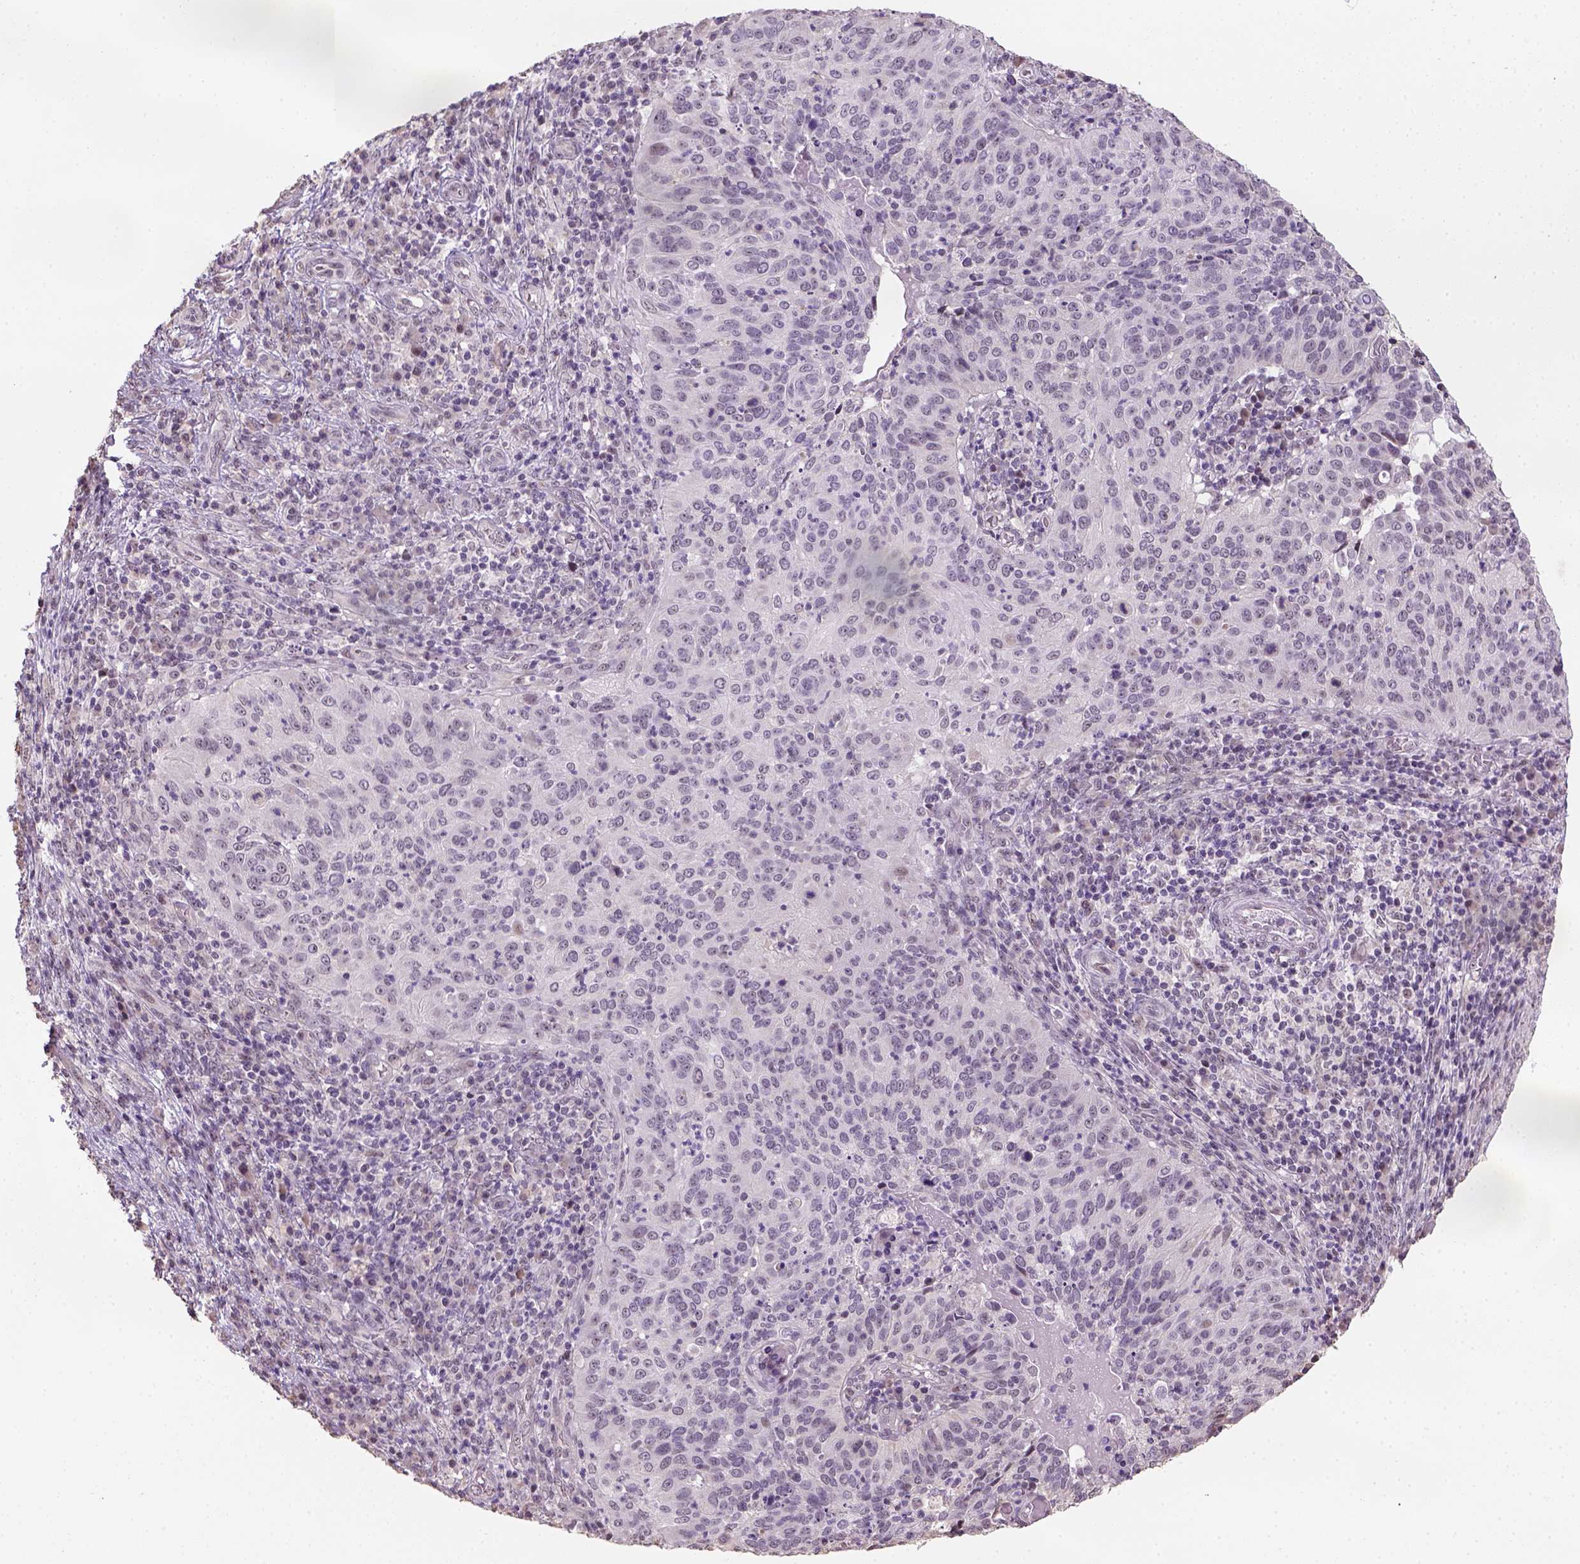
{"staining": {"intensity": "negative", "quantity": "none", "location": "none"}, "tissue": "cervical cancer", "cell_type": "Tumor cells", "image_type": "cancer", "snomed": [{"axis": "morphology", "description": "Squamous cell carcinoma, NOS"}, {"axis": "topography", "description": "Cervix"}], "caption": "The micrograph demonstrates no significant expression in tumor cells of cervical cancer.", "gene": "DDX50", "patient": {"sex": "female", "age": 39}}